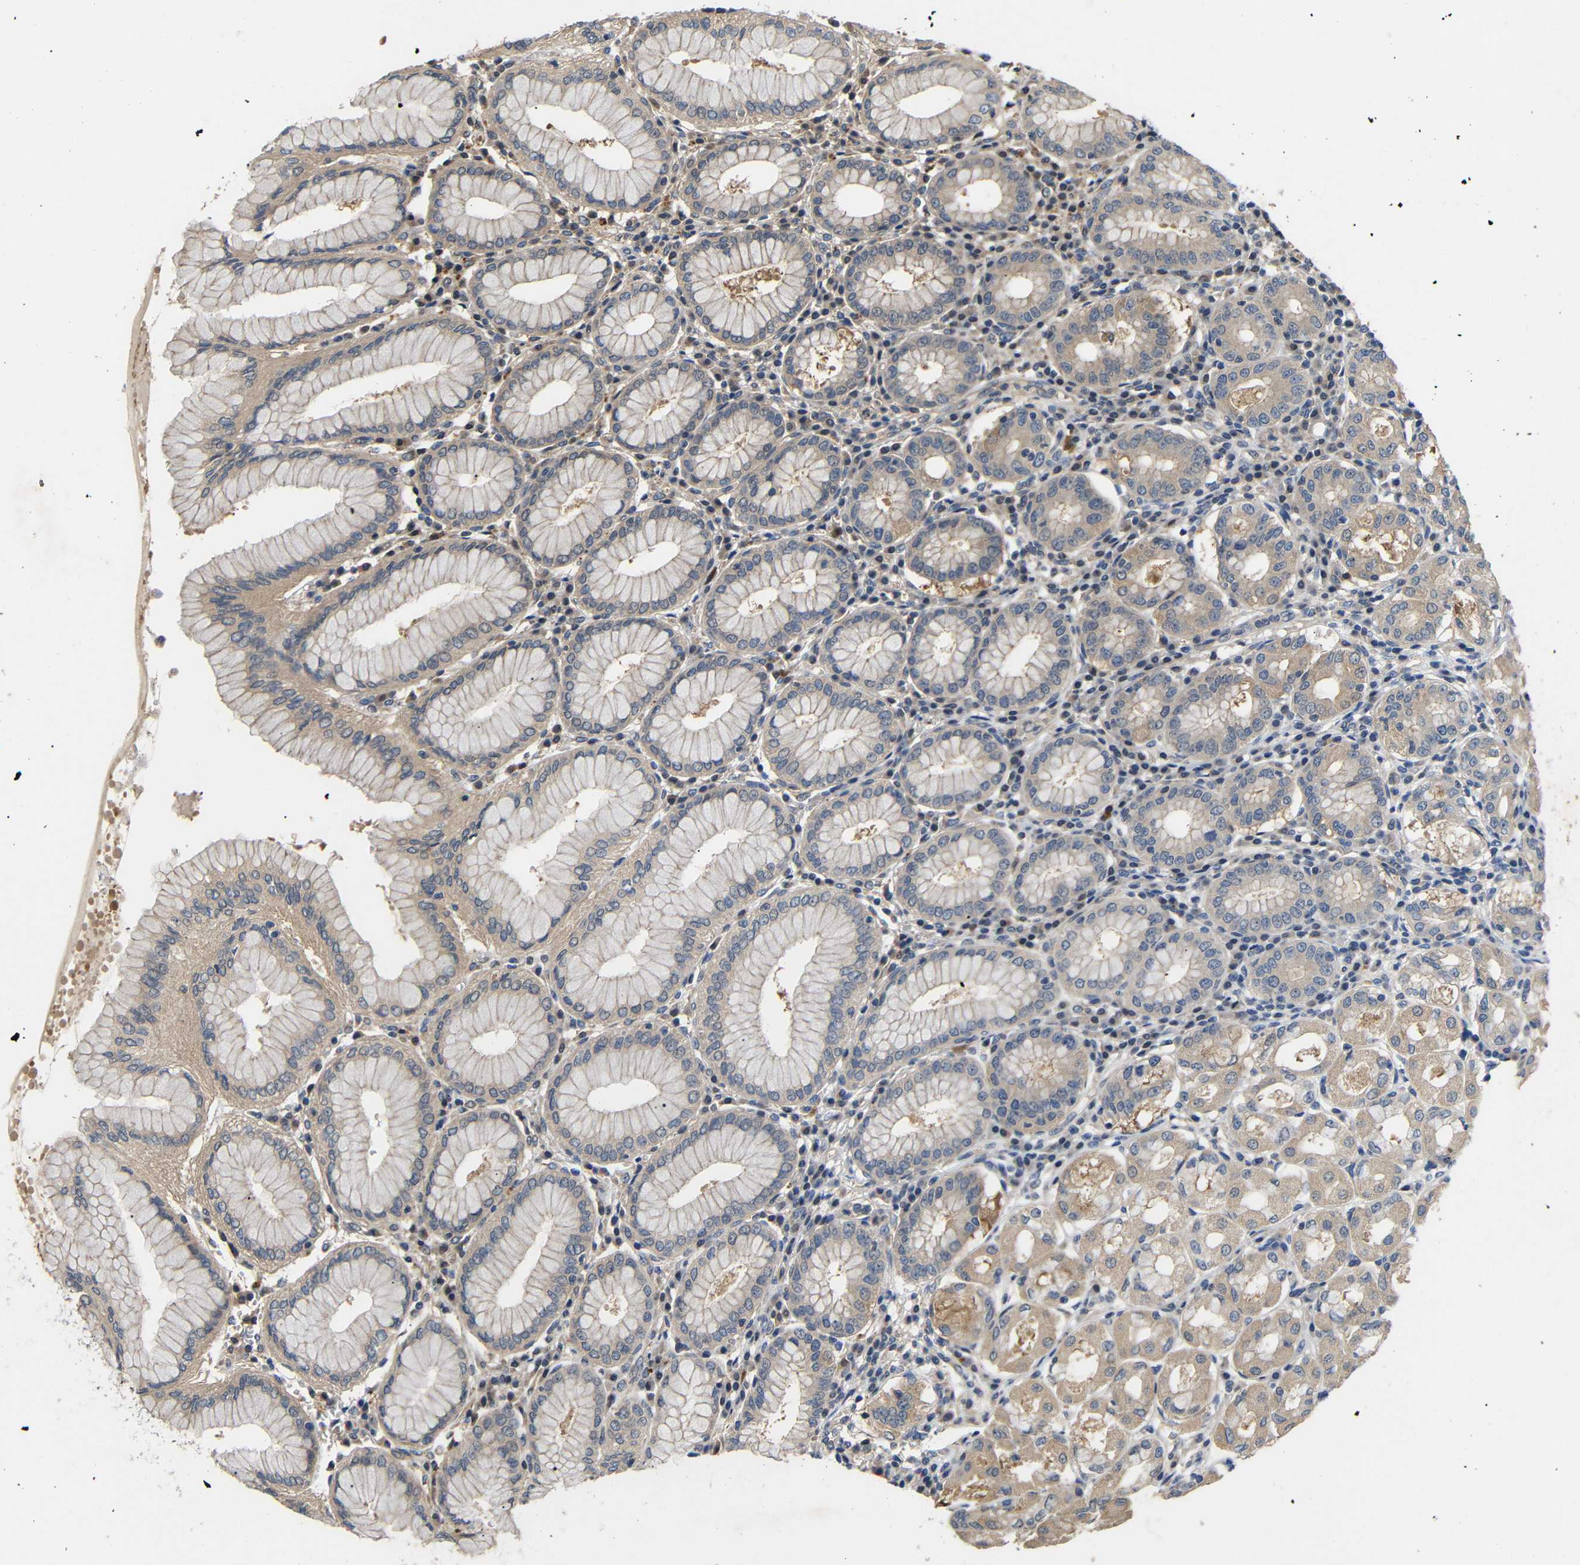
{"staining": {"intensity": "moderate", "quantity": "25%-75%", "location": "cytoplasmic/membranous"}, "tissue": "stomach", "cell_type": "Glandular cells", "image_type": "normal", "snomed": [{"axis": "morphology", "description": "Normal tissue, NOS"}, {"axis": "topography", "description": "Stomach"}, {"axis": "topography", "description": "Stomach, lower"}], "caption": "Protein staining of benign stomach reveals moderate cytoplasmic/membranous expression in about 25%-75% of glandular cells.", "gene": "DDR1", "patient": {"sex": "female", "age": 56}}